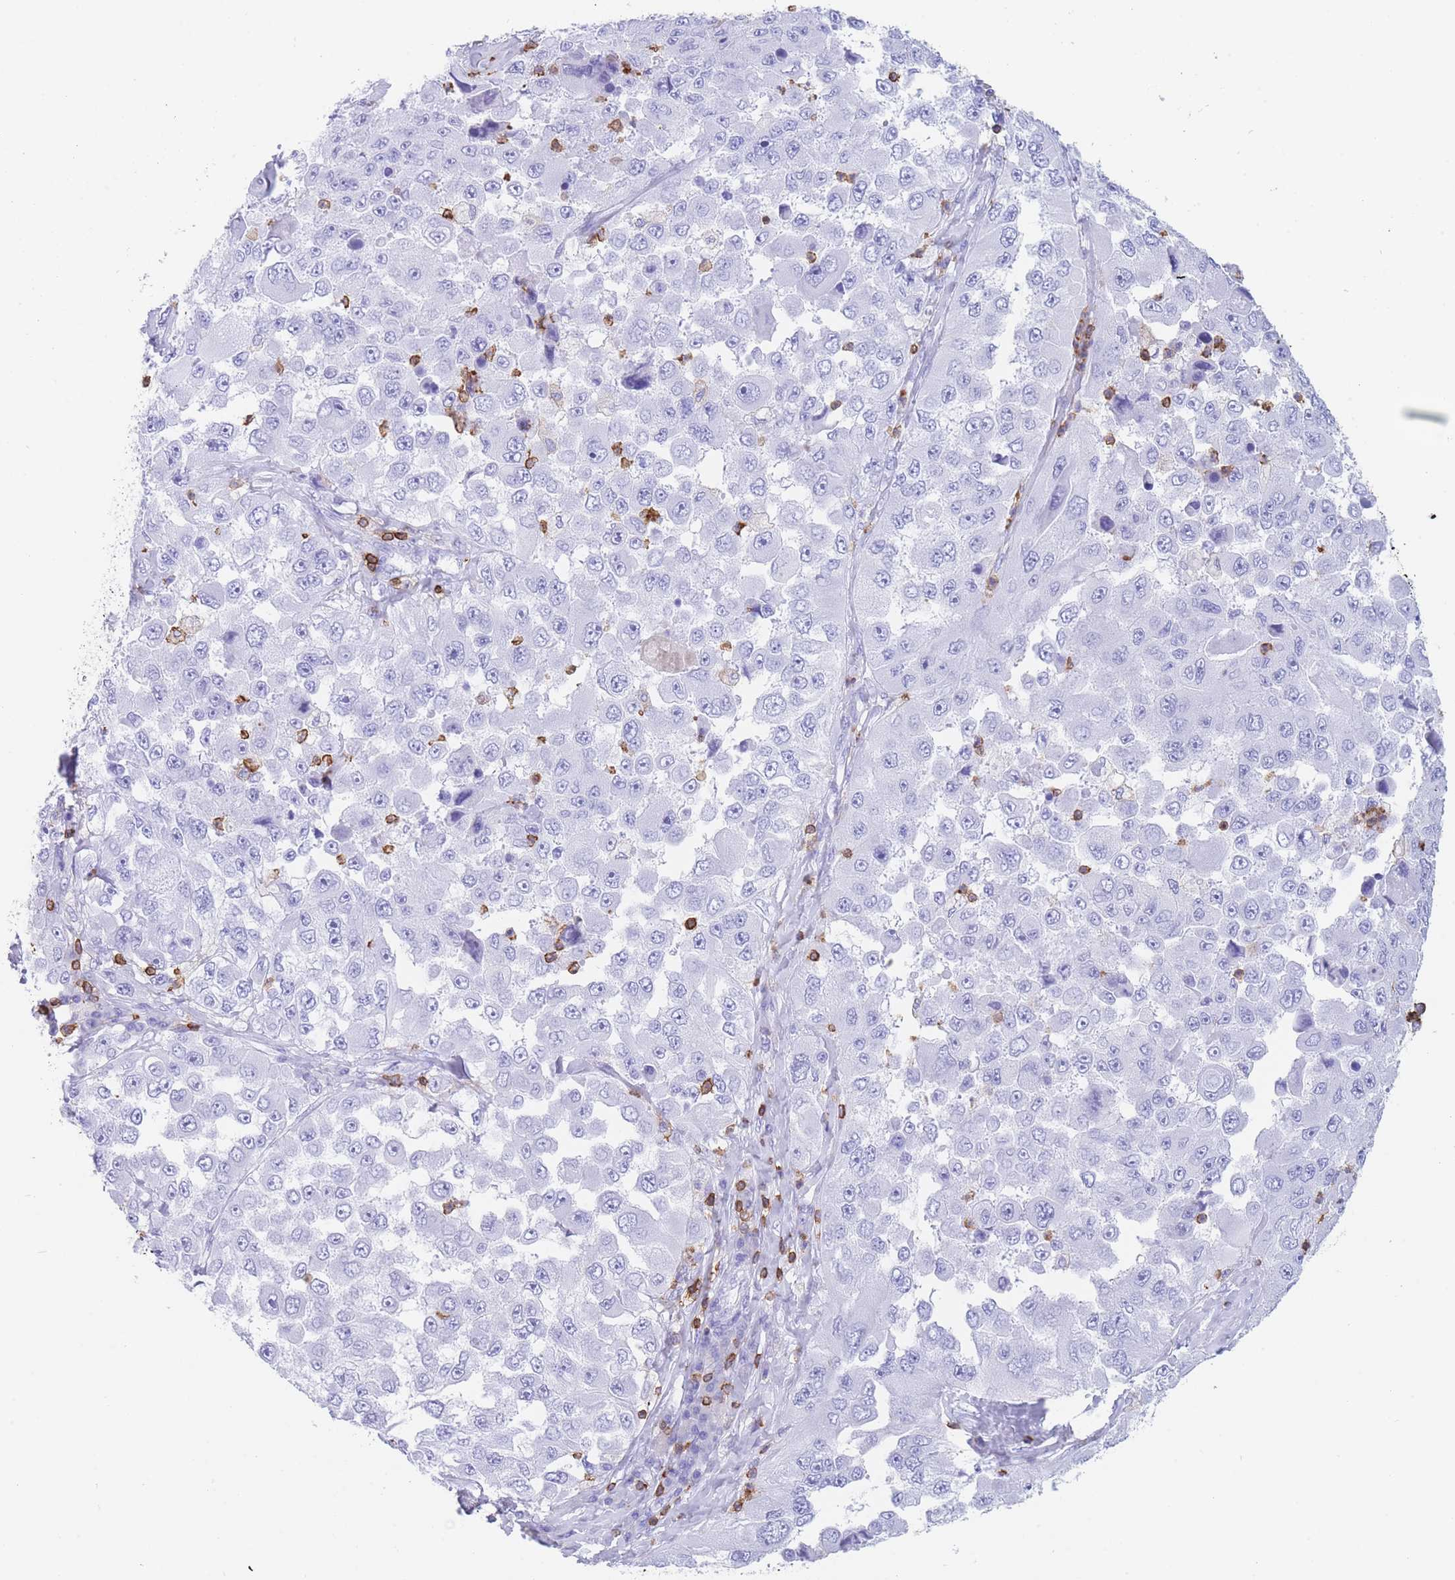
{"staining": {"intensity": "negative", "quantity": "none", "location": "none"}, "tissue": "melanoma", "cell_type": "Tumor cells", "image_type": "cancer", "snomed": [{"axis": "morphology", "description": "Malignant melanoma, Metastatic site"}, {"axis": "topography", "description": "Lymph node"}], "caption": "High power microscopy histopathology image of an IHC image of malignant melanoma (metastatic site), revealing no significant staining in tumor cells.", "gene": "CORO1A", "patient": {"sex": "male", "age": 62}}